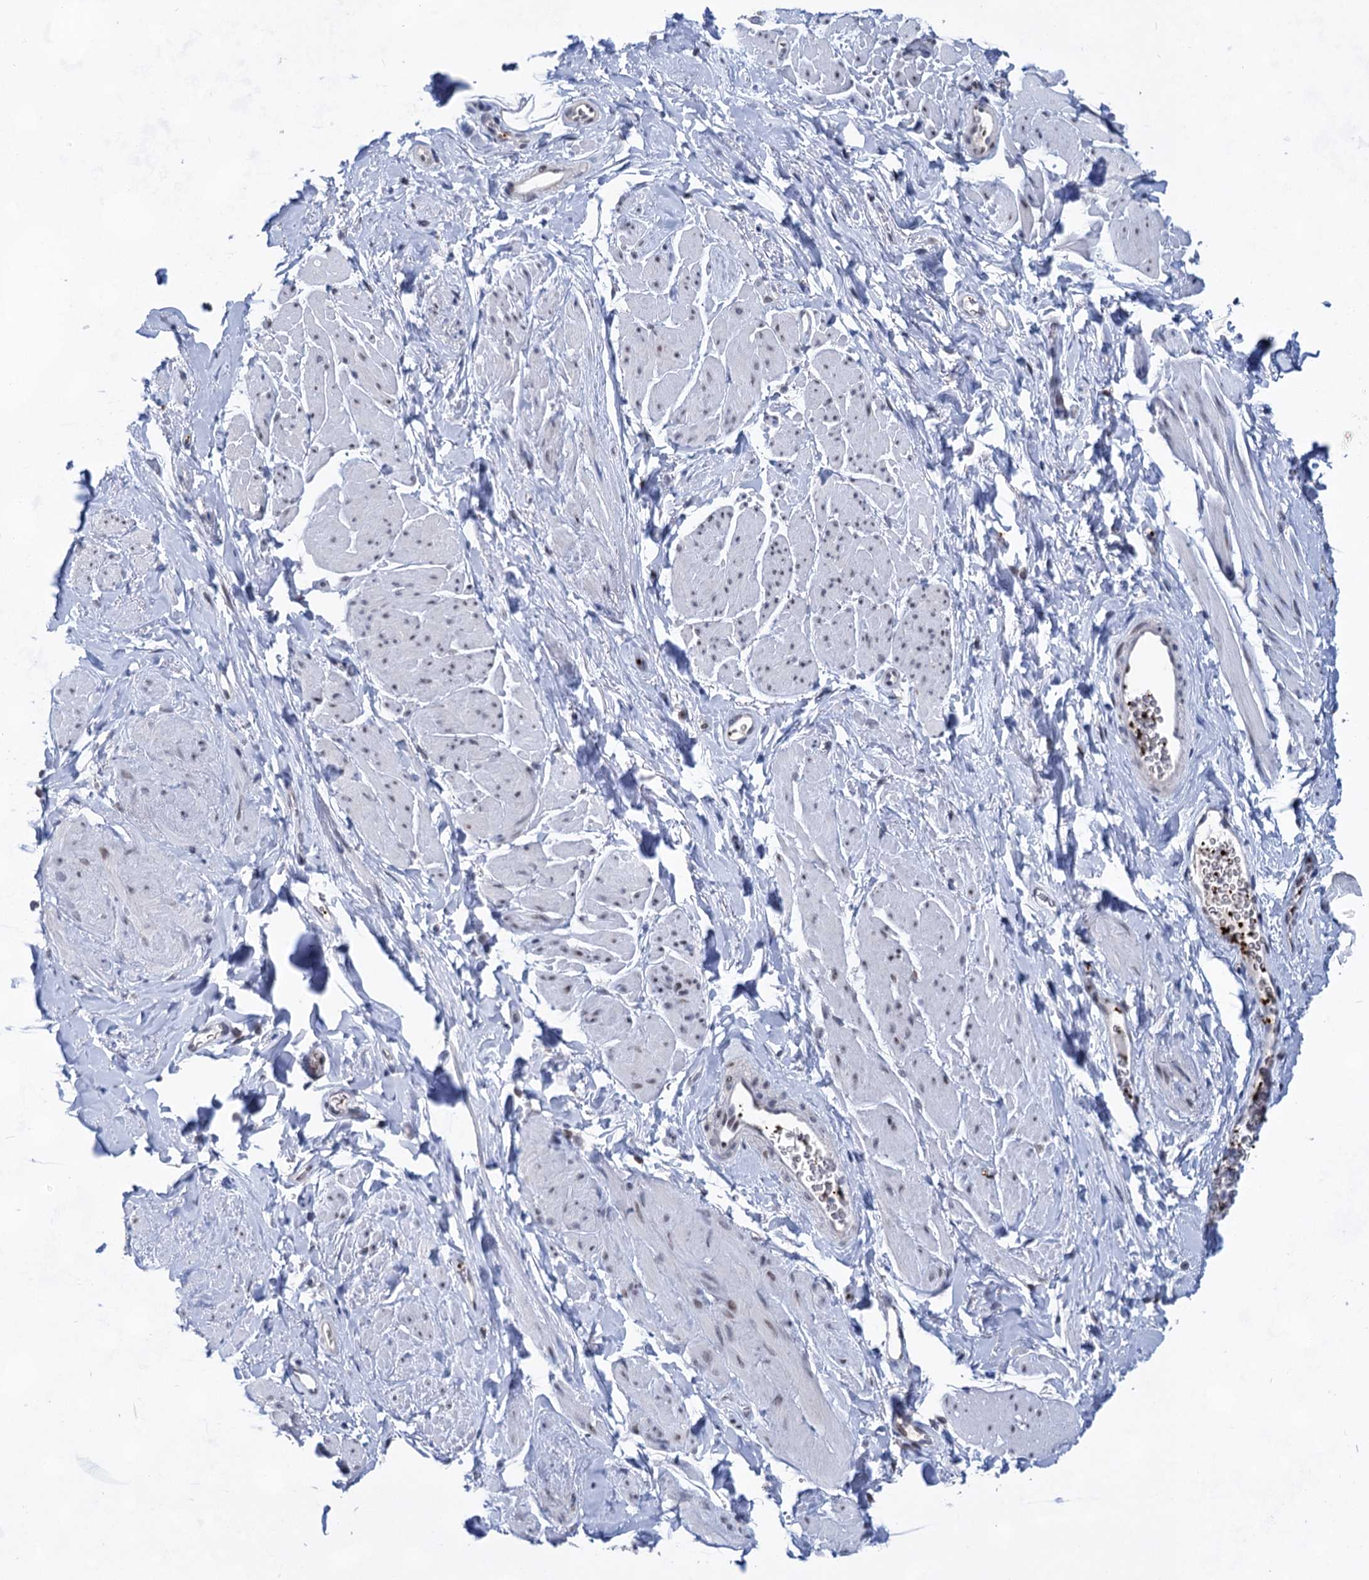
{"staining": {"intensity": "weak", "quantity": "<25%", "location": "nuclear"}, "tissue": "smooth muscle", "cell_type": "Smooth muscle cells", "image_type": "normal", "snomed": [{"axis": "morphology", "description": "Normal tissue, NOS"}, {"axis": "topography", "description": "Smooth muscle"}, {"axis": "topography", "description": "Peripheral nerve tissue"}], "caption": "The image reveals no significant expression in smooth muscle cells of smooth muscle. (DAB (3,3'-diaminobenzidine) immunohistochemistry (IHC) with hematoxylin counter stain).", "gene": "MON2", "patient": {"sex": "male", "age": 69}}